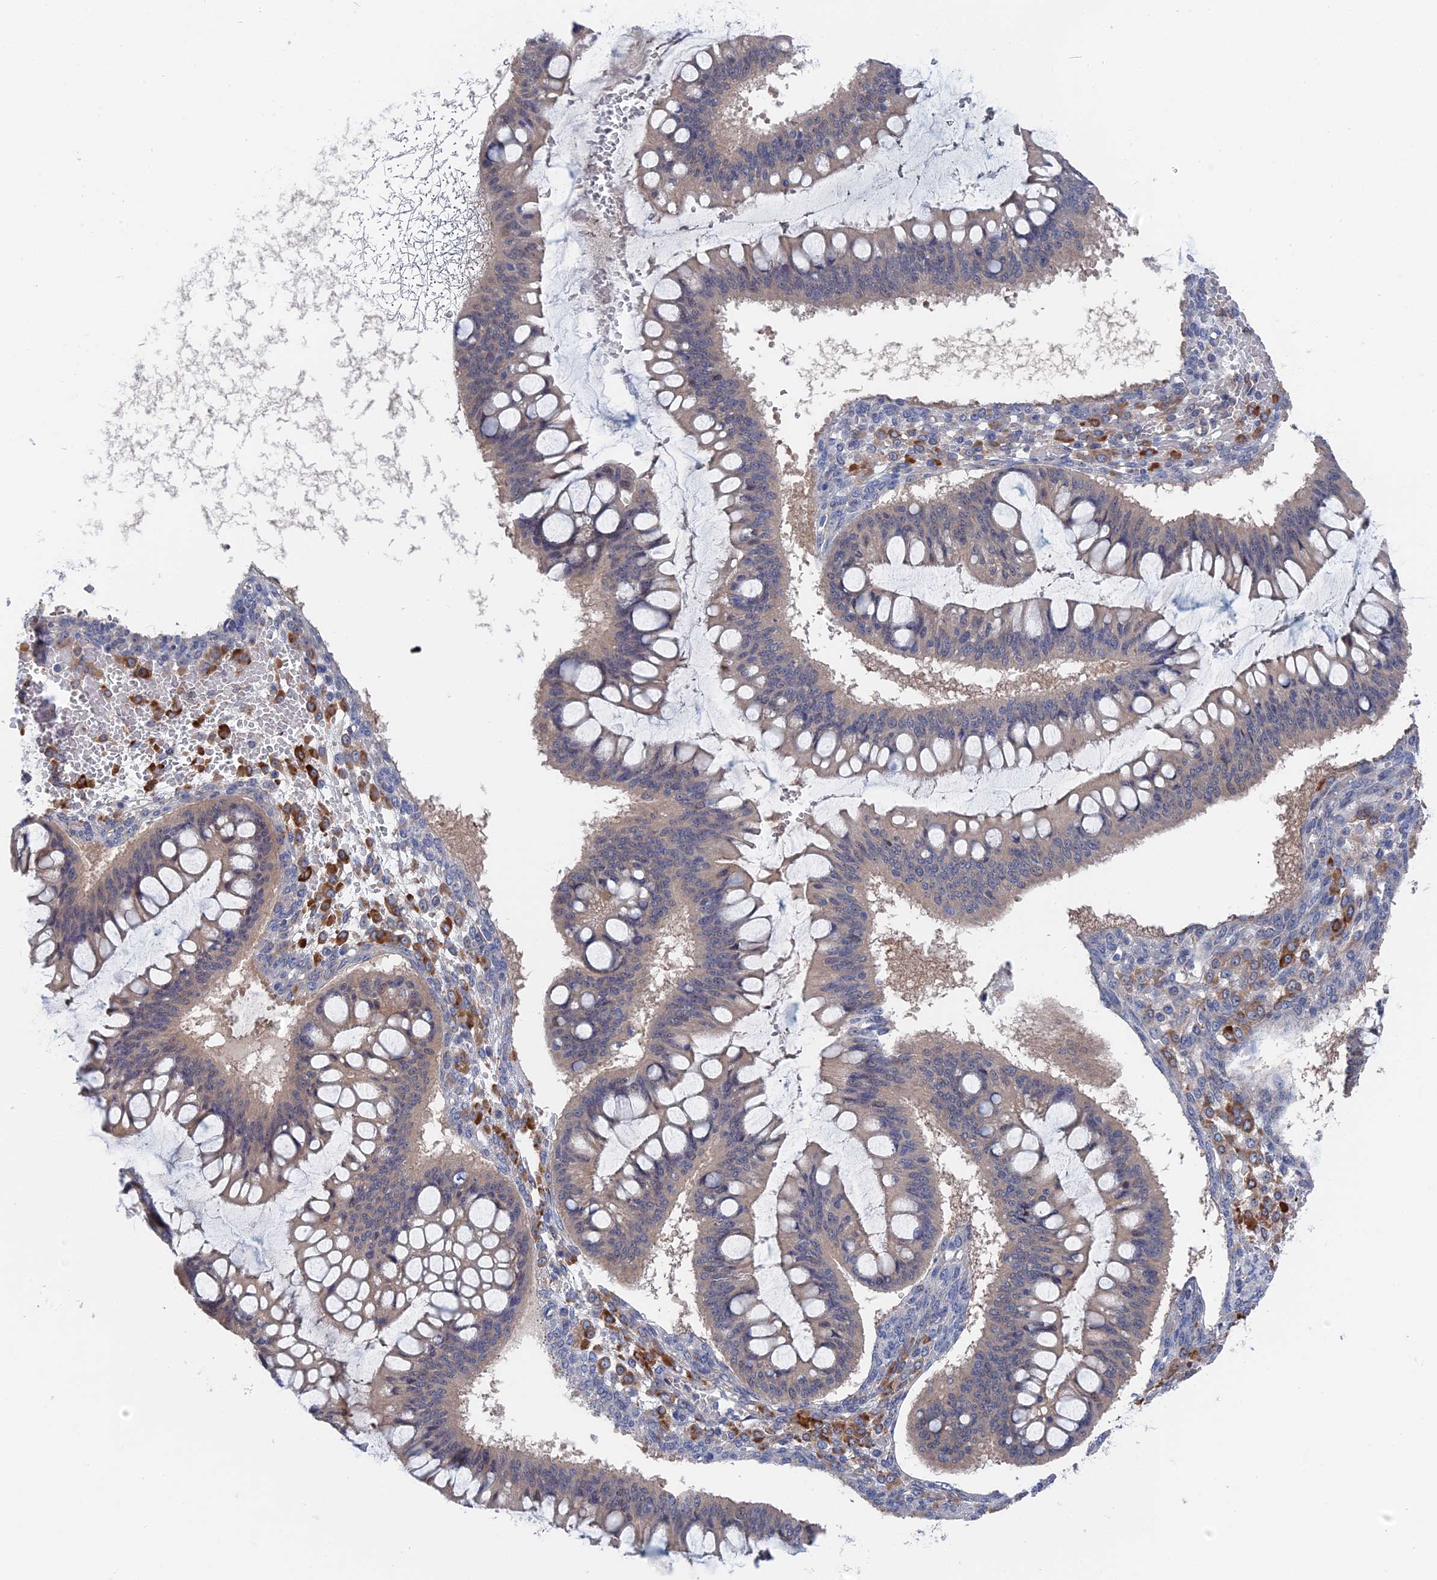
{"staining": {"intensity": "weak", "quantity": "<25%", "location": "cytoplasmic/membranous"}, "tissue": "ovarian cancer", "cell_type": "Tumor cells", "image_type": "cancer", "snomed": [{"axis": "morphology", "description": "Cystadenocarcinoma, mucinous, NOS"}, {"axis": "topography", "description": "Ovary"}], "caption": "IHC histopathology image of ovarian cancer (mucinous cystadenocarcinoma) stained for a protein (brown), which demonstrates no staining in tumor cells.", "gene": "MTHFSD", "patient": {"sex": "female", "age": 73}}